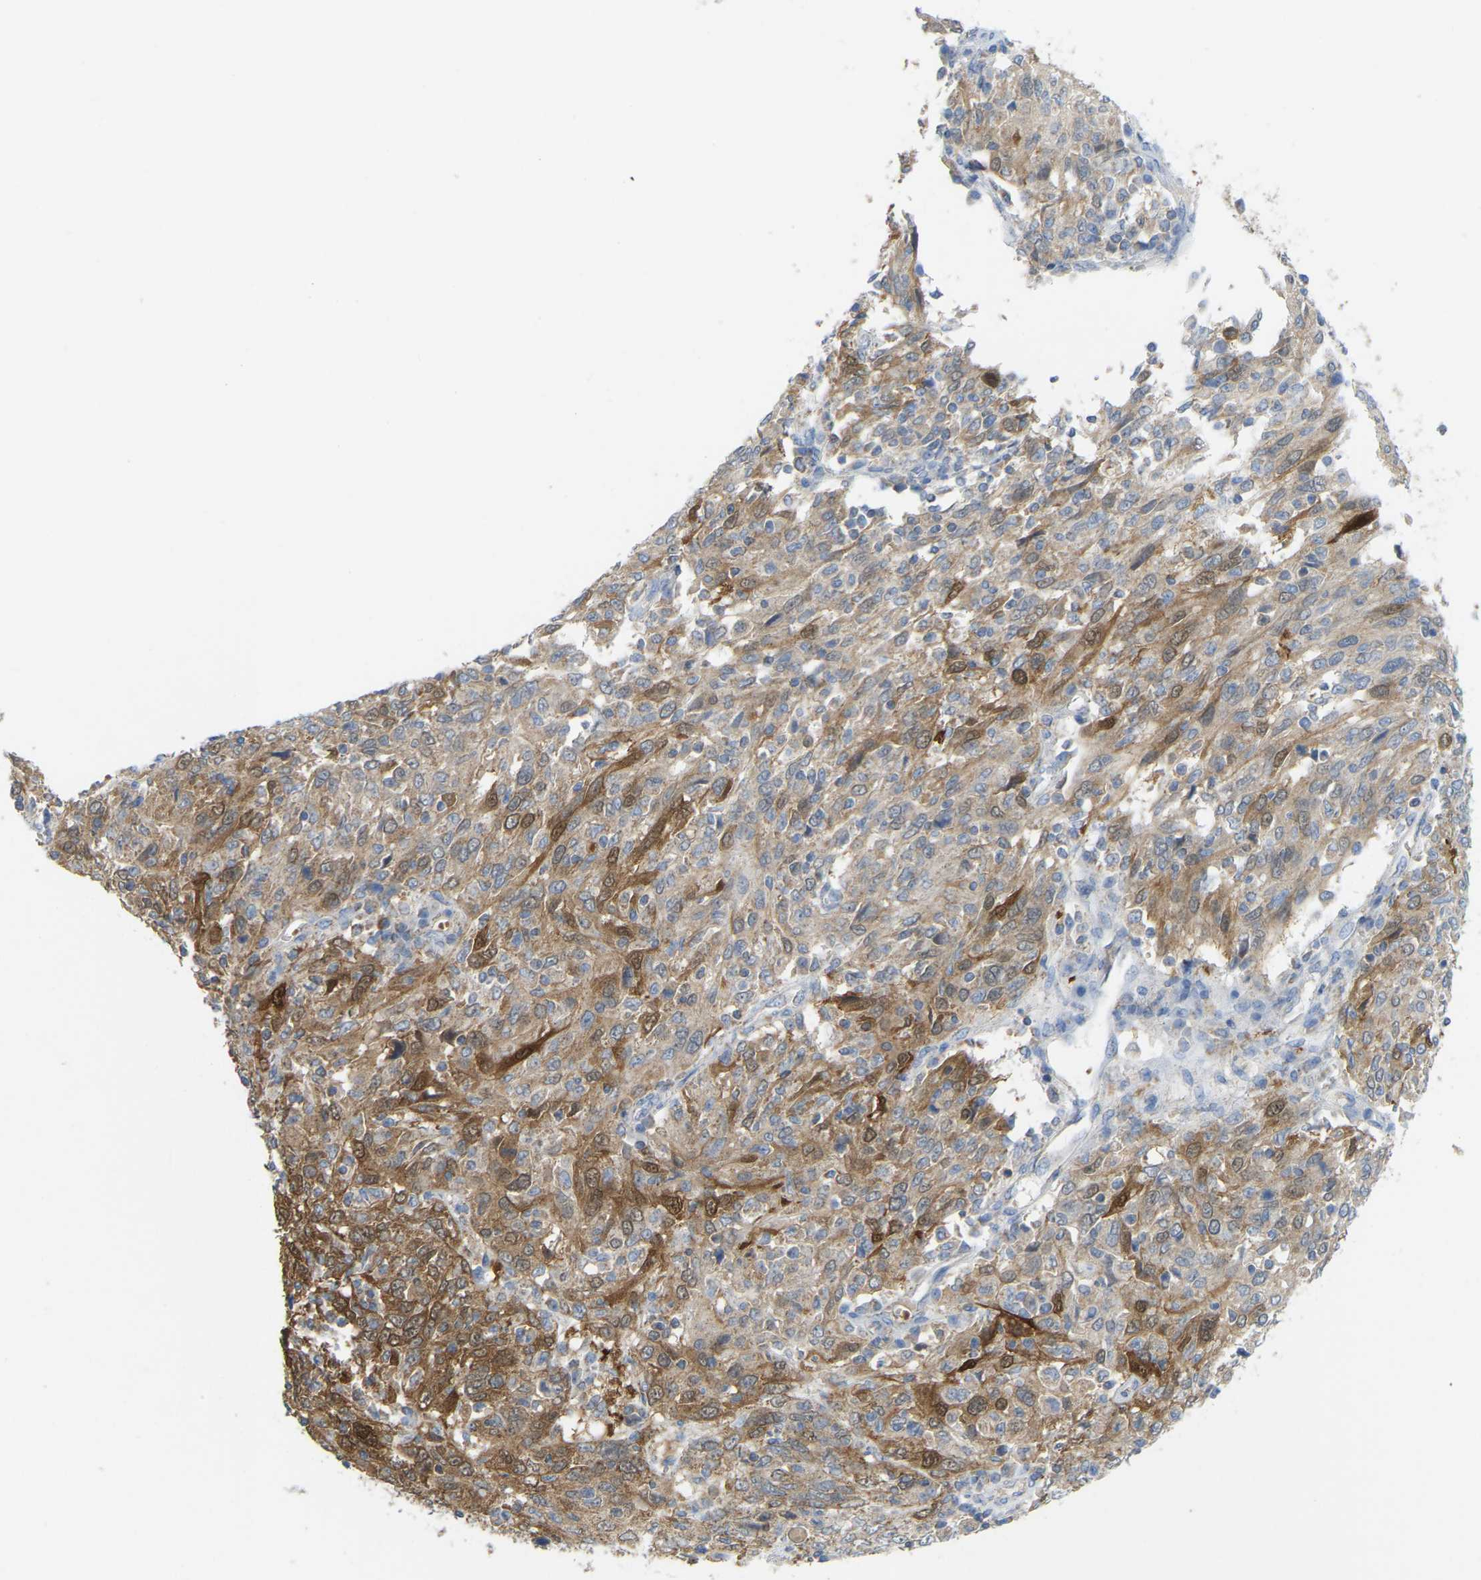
{"staining": {"intensity": "moderate", "quantity": ">75%", "location": "cytoplasmic/membranous"}, "tissue": "cervical cancer", "cell_type": "Tumor cells", "image_type": "cancer", "snomed": [{"axis": "morphology", "description": "Squamous cell carcinoma, NOS"}, {"axis": "topography", "description": "Cervix"}], "caption": "Cervical cancer tissue displays moderate cytoplasmic/membranous staining in about >75% of tumor cells, visualized by immunohistochemistry. The staining was performed using DAB to visualize the protein expression in brown, while the nuclei were stained in blue with hematoxylin (Magnification: 20x).", "gene": "SERPINB5", "patient": {"sex": "female", "age": 46}}